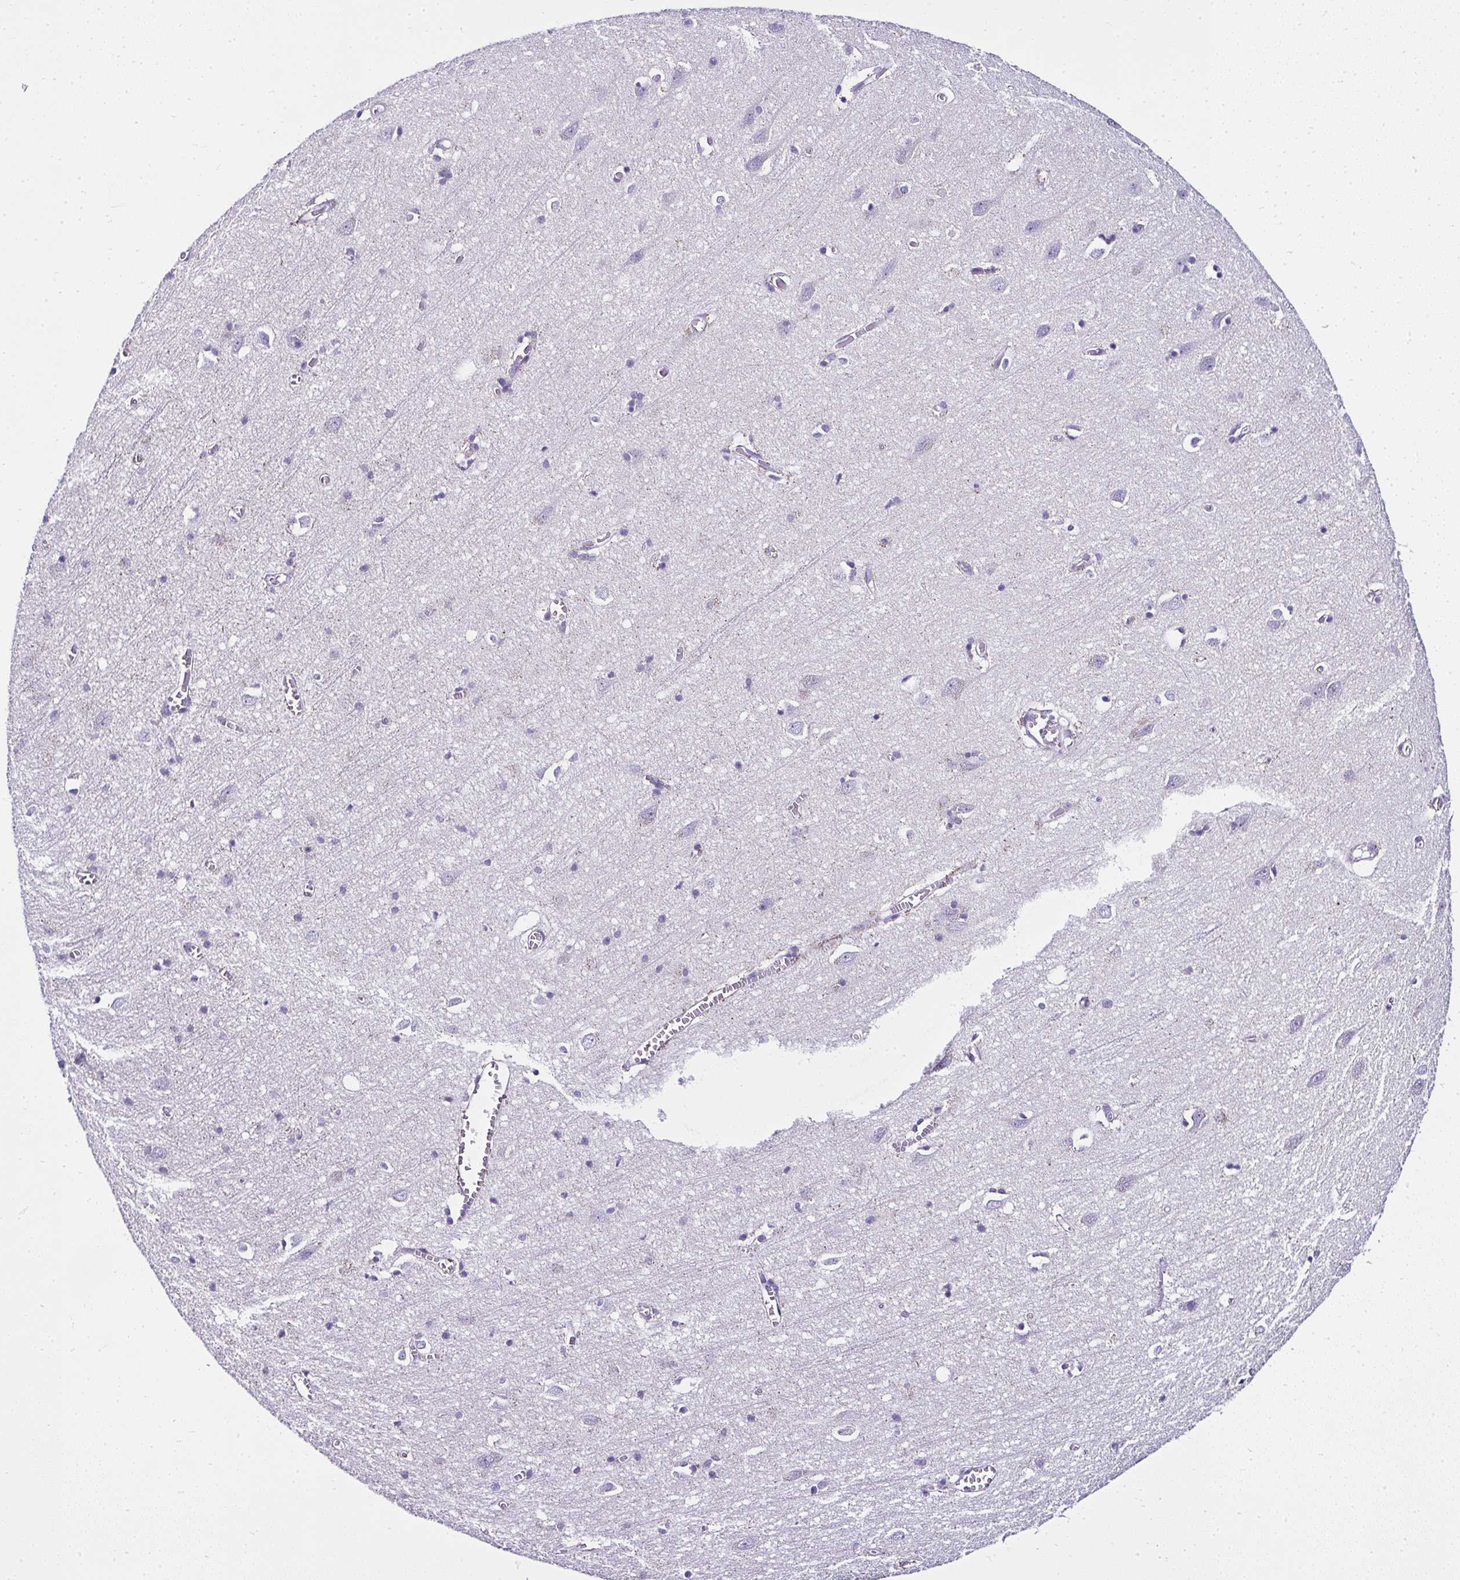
{"staining": {"intensity": "negative", "quantity": "none", "location": "none"}, "tissue": "cerebral cortex", "cell_type": "Endothelial cells", "image_type": "normal", "snomed": [{"axis": "morphology", "description": "Normal tissue, NOS"}, {"axis": "topography", "description": "Cerebral cortex"}], "caption": "Immunohistochemistry (IHC) micrograph of benign cerebral cortex stained for a protein (brown), which reveals no staining in endothelial cells.", "gene": "RNF183", "patient": {"sex": "male", "age": 70}}